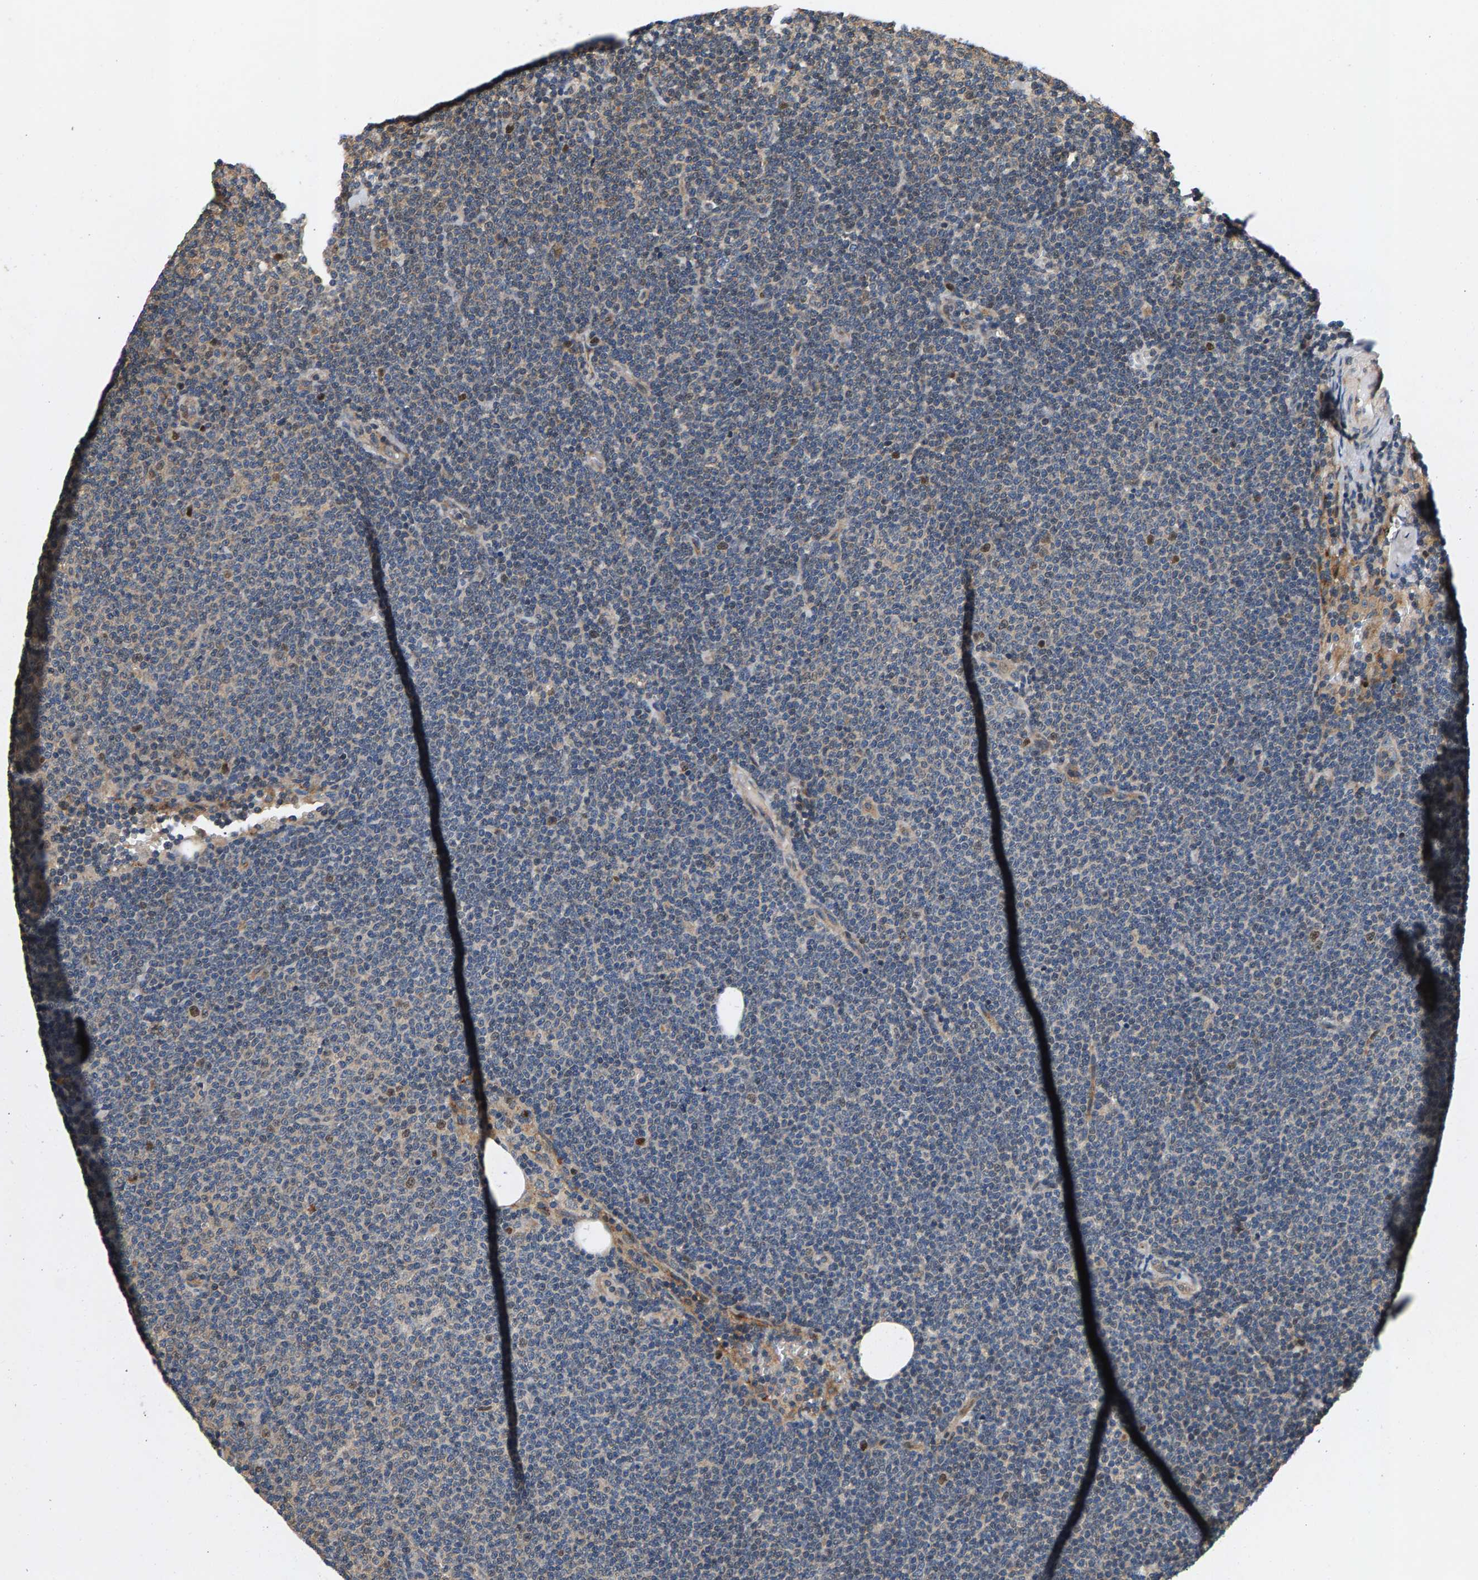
{"staining": {"intensity": "weak", "quantity": "<25%", "location": "nuclear"}, "tissue": "lymphoma", "cell_type": "Tumor cells", "image_type": "cancer", "snomed": [{"axis": "morphology", "description": "Malignant lymphoma, non-Hodgkin's type, Low grade"}, {"axis": "topography", "description": "Lymph node"}], "caption": "Immunohistochemistry (IHC) micrograph of human lymphoma stained for a protein (brown), which reveals no expression in tumor cells.", "gene": "FAM78A", "patient": {"sex": "female", "age": 53}}